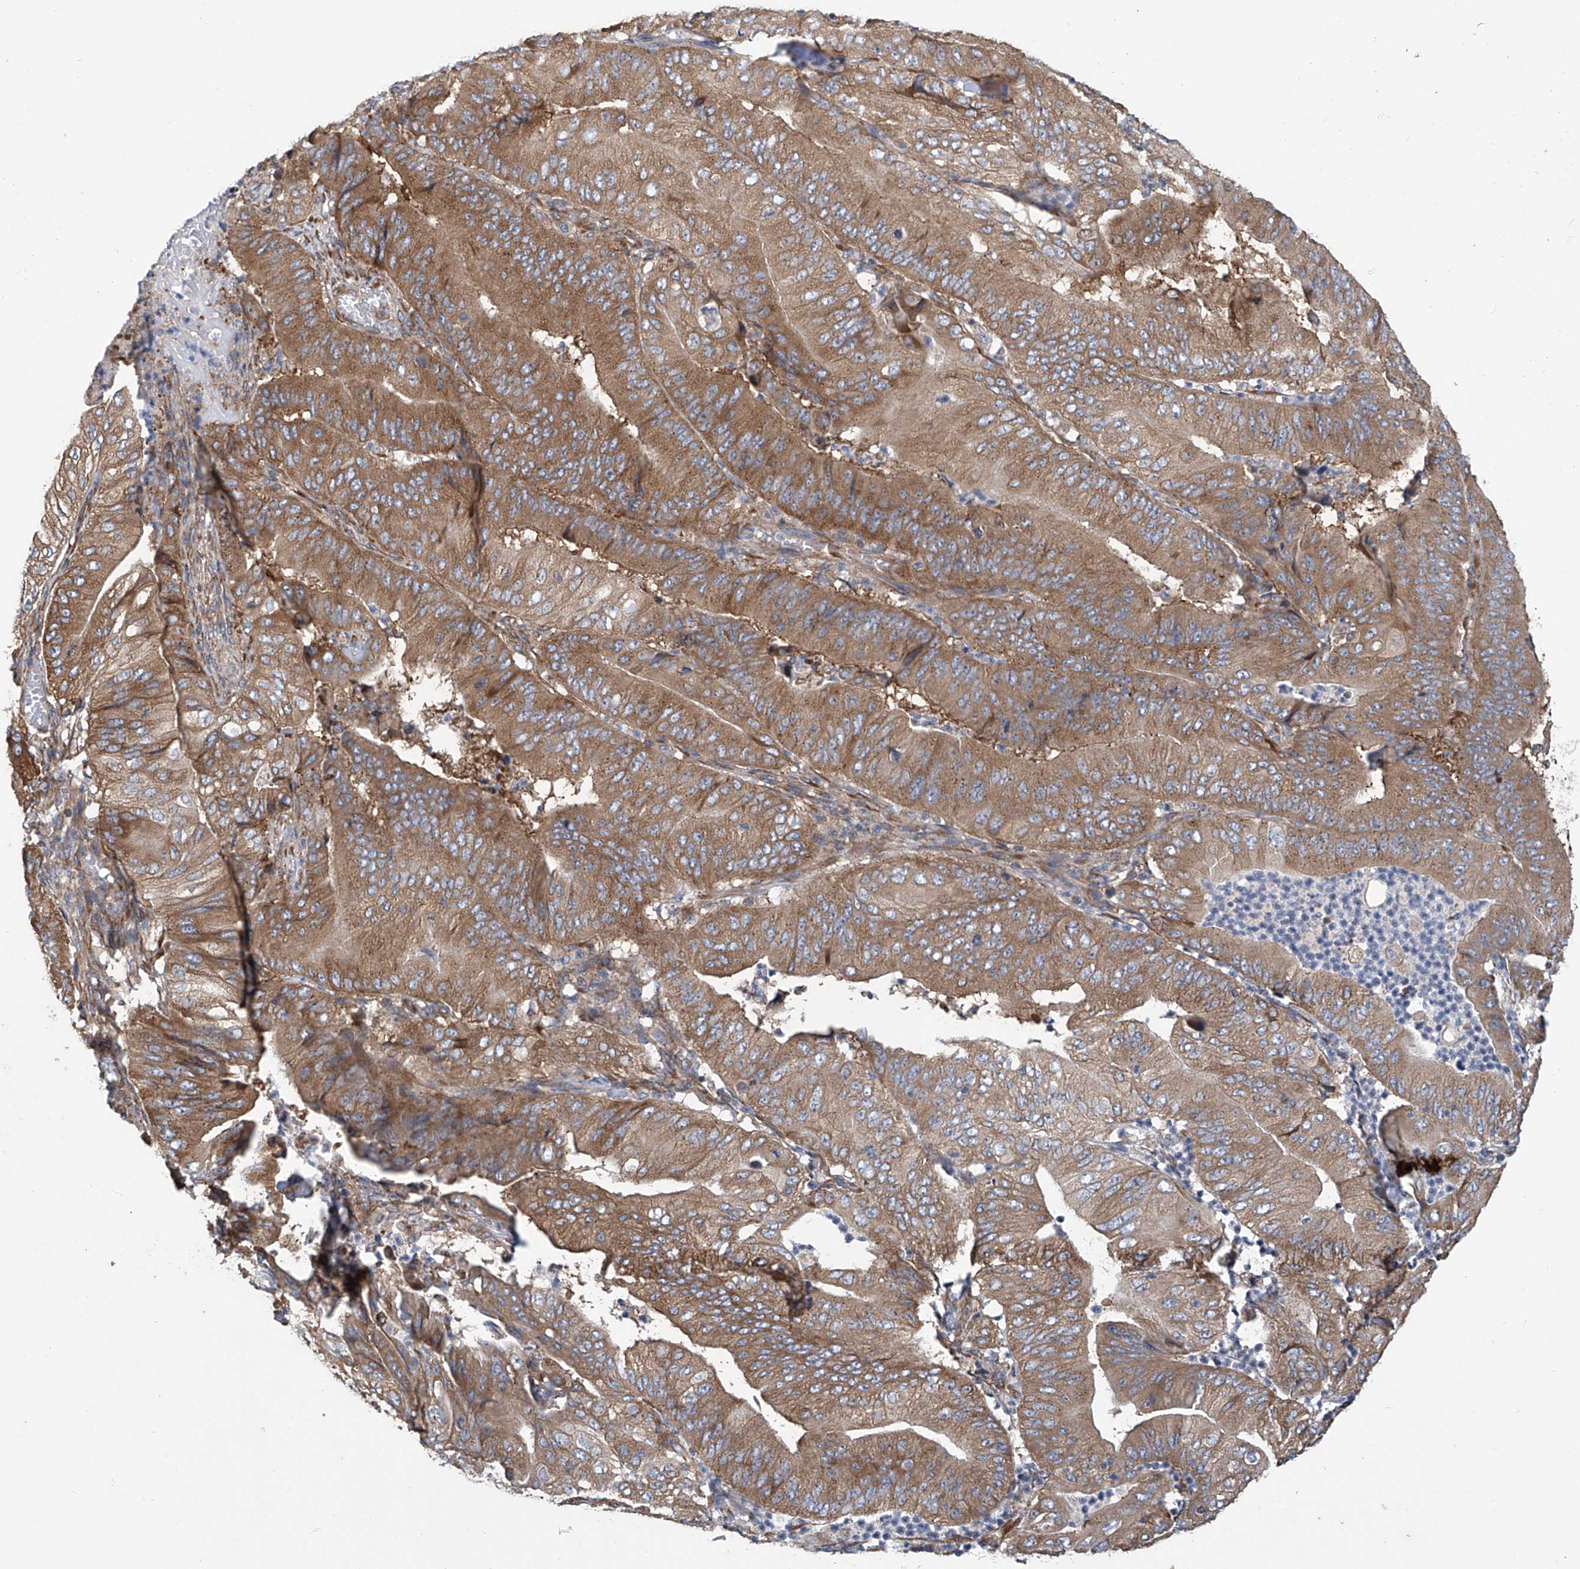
{"staining": {"intensity": "moderate", "quantity": ">75%", "location": "cytoplasmic/membranous"}, "tissue": "pancreatic cancer", "cell_type": "Tumor cells", "image_type": "cancer", "snomed": [{"axis": "morphology", "description": "Adenocarcinoma, NOS"}, {"axis": "topography", "description": "Pancreas"}], "caption": "Human pancreatic cancer stained for a protein (brown) exhibits moderate cytoplasmic/membranous positive staining in approximately >75% of tumor cells.", "gene": "SENP2", "patient": {"sex": "female", "age": 77}}